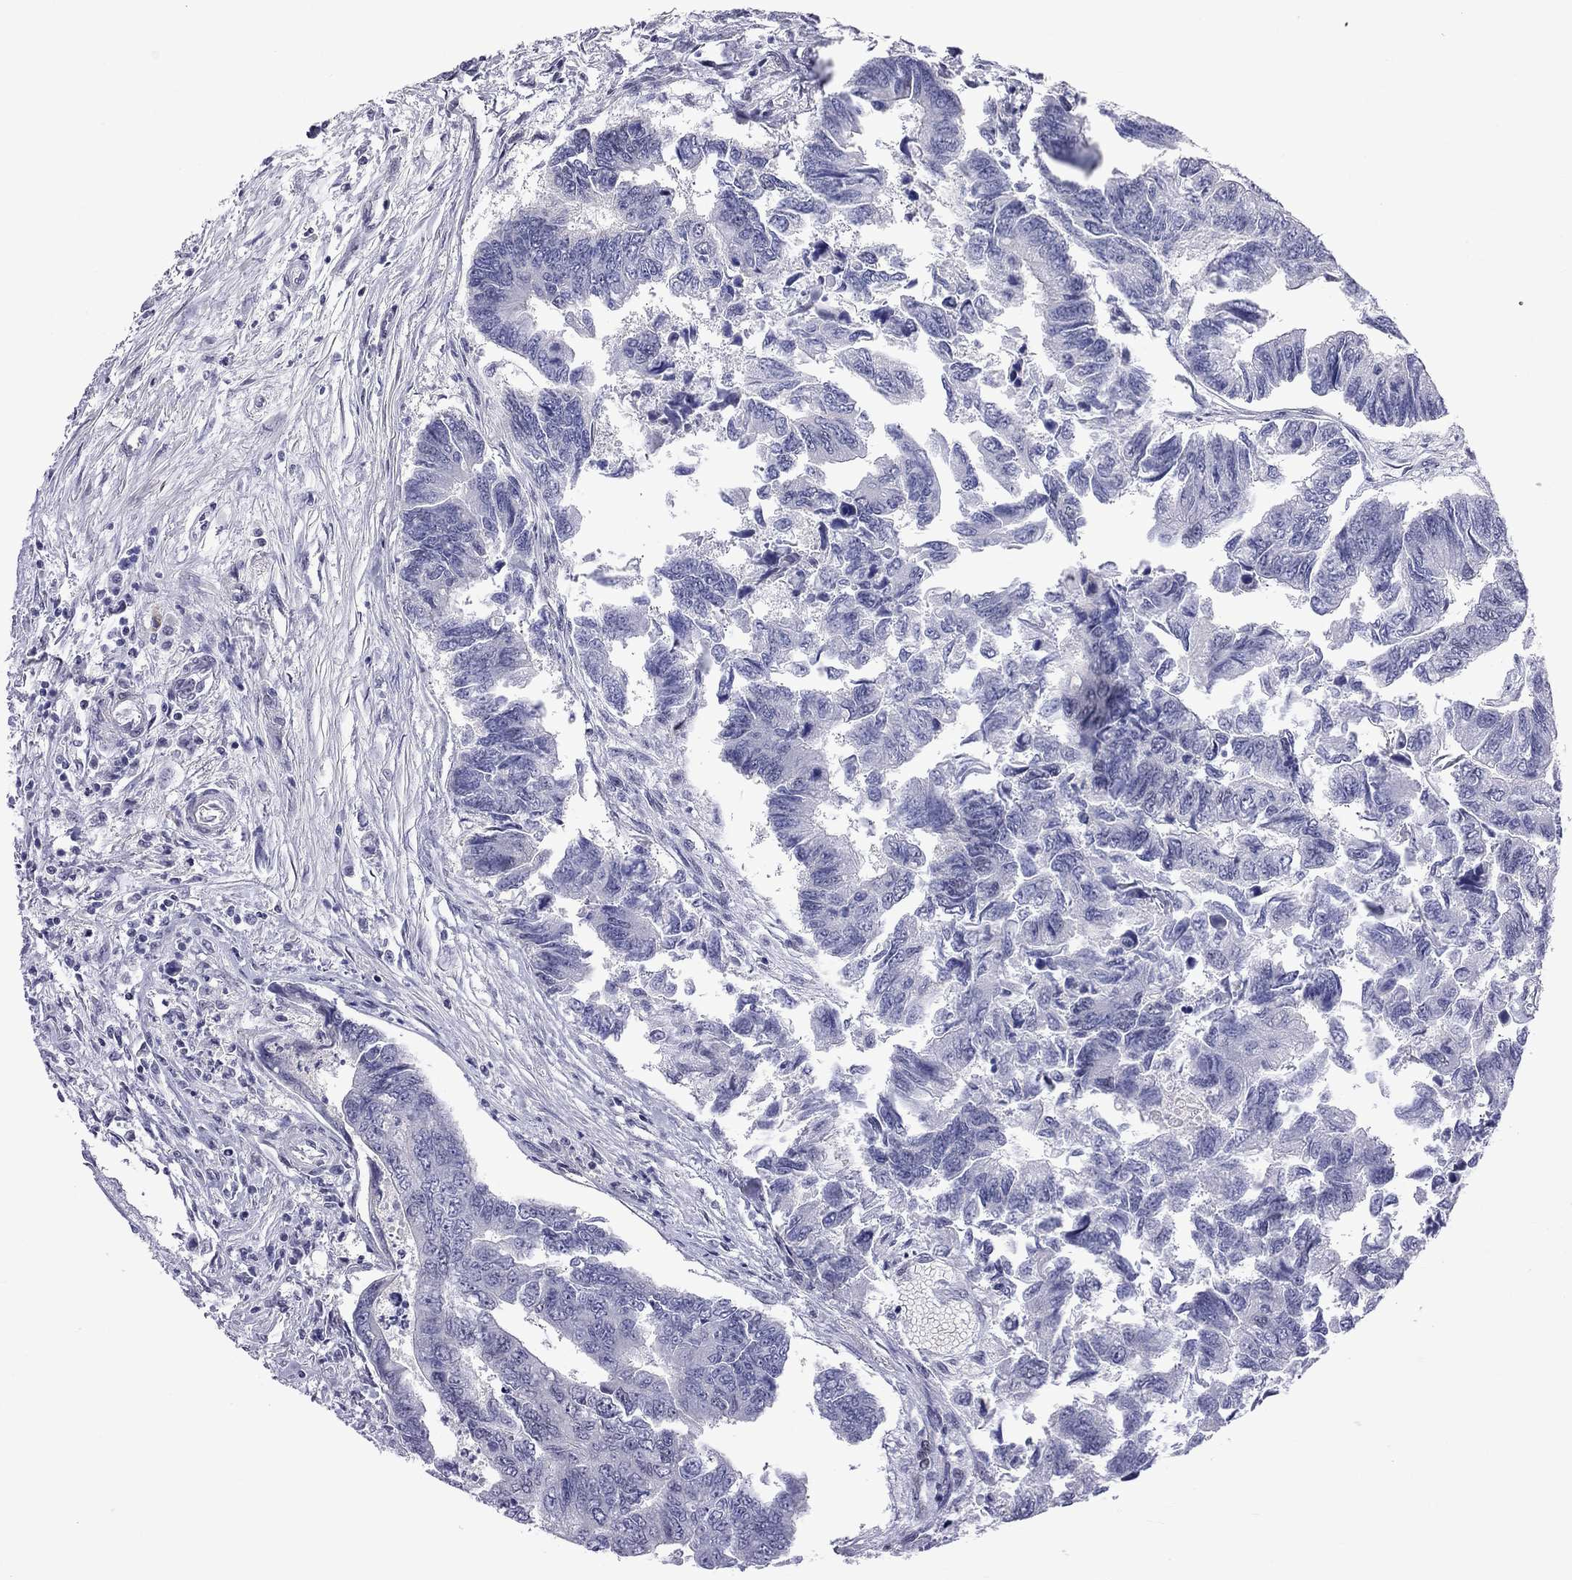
{"staining": {"intensity": "negative", "quantity": "none", "location": "none"}, "tissue": "colorectal cancer", "cell_type": "Tumor cells", "image_type": "cancer", "snomed": [{"axis": "morphology", "description": "Adenocarcinoma, NOS"}, {"axis": "topography", "description": "Colon"}], "caption": "Colorectal adenocarcinoma stained for a protein using immunohistochemistry displays no positivity tumor cells.", "gene": "RTL9", "patient": {"sex": "female", "age": 65}}